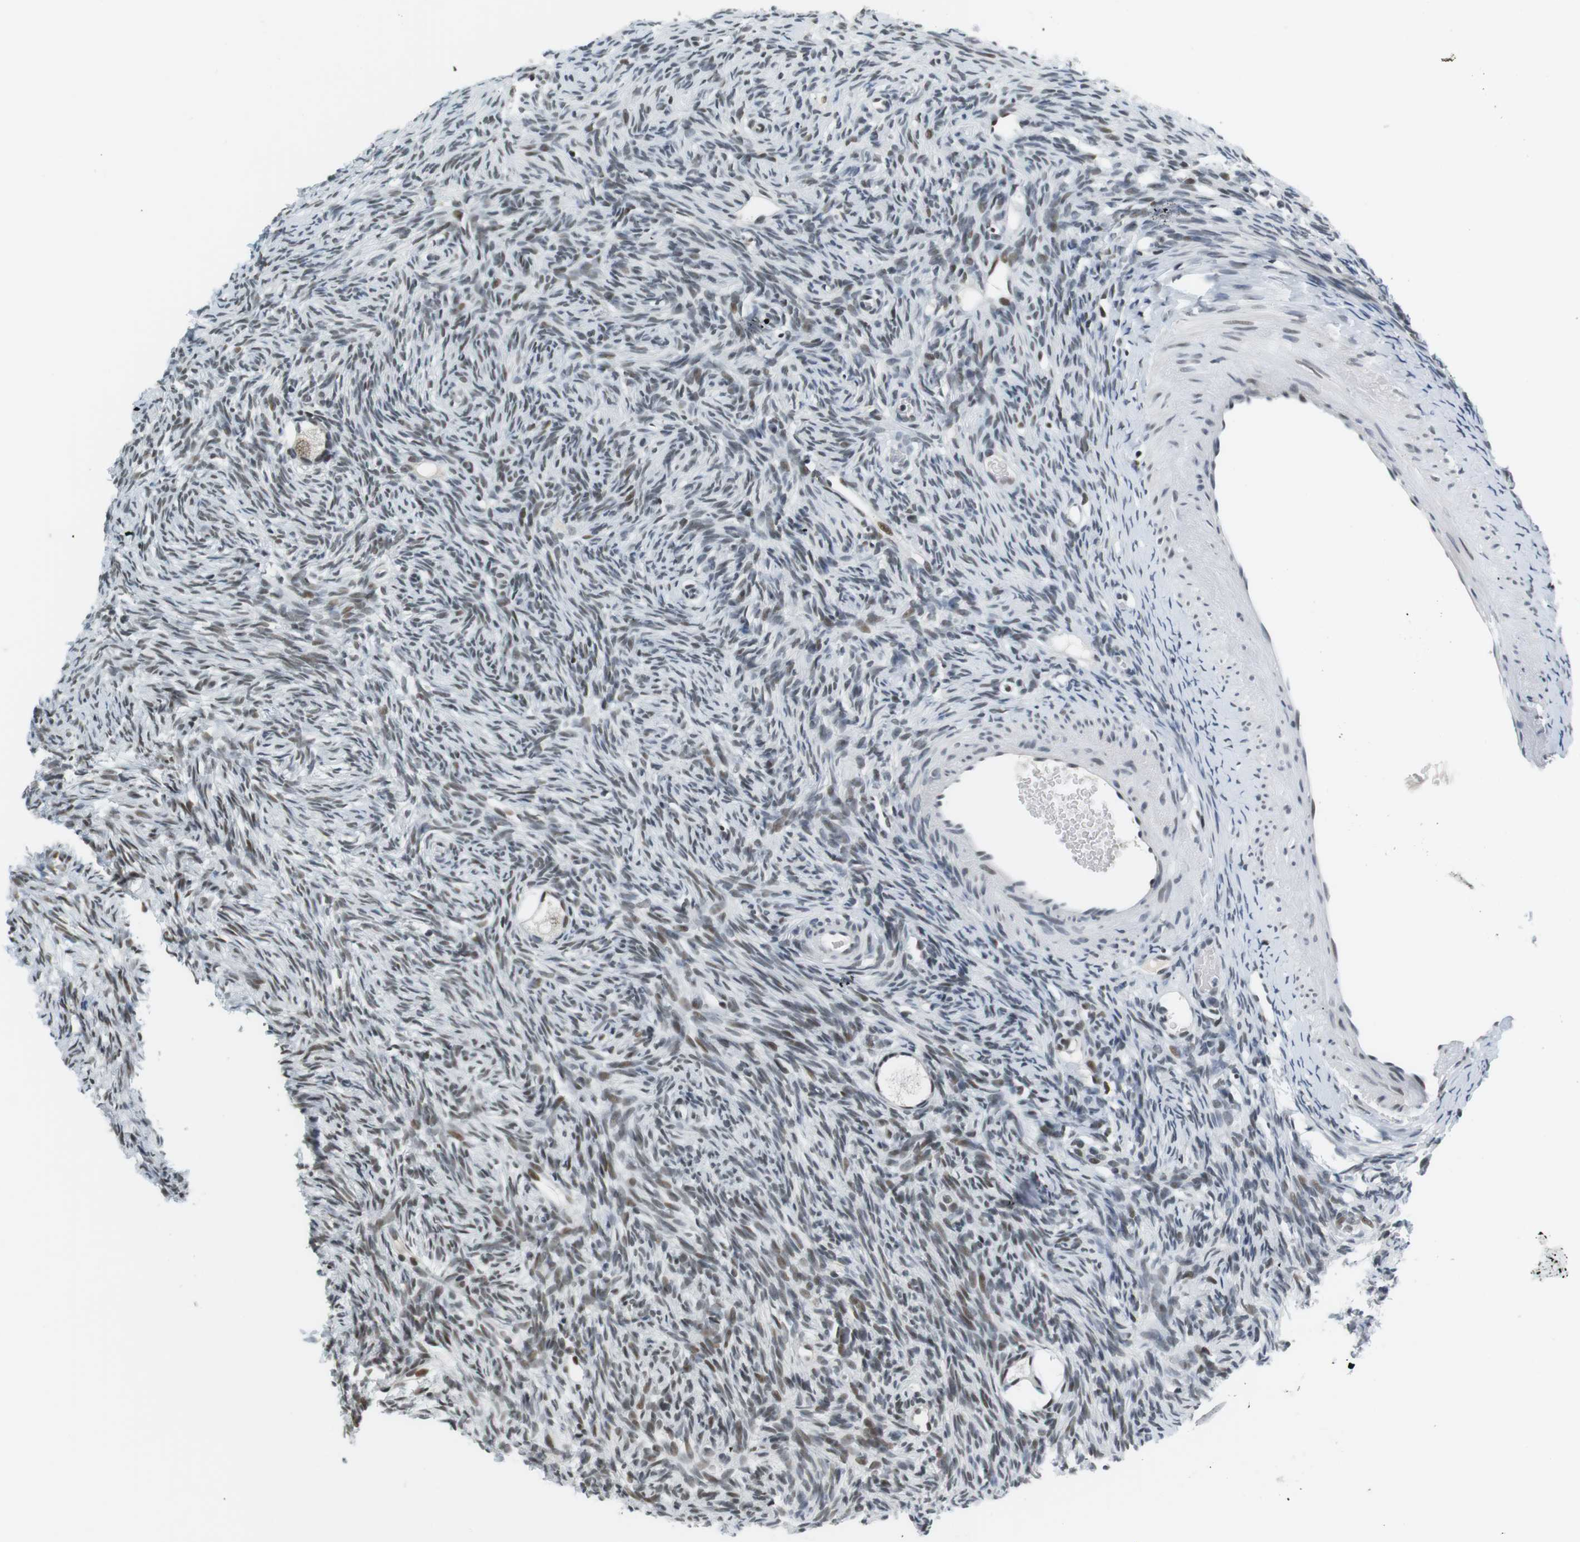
{"staining": {"intensity": "weak", "quantity": ">75%", "location": "nuclear"}, "tissue": "ovary", "cell_type": "Follicle cells", "image_type": "normal", "snomed": [{"axis": "morphology", "description": "Normal tissue, NOS"}, {"axis": "topography", "description": "Ovary"}], "caption": "IHC of benign human ovary reveals low levels of weak nuclear positivity in about >75% of follicle cells.", "gene": "RNF38", "patient": {"sex": "female", "age": 33}}